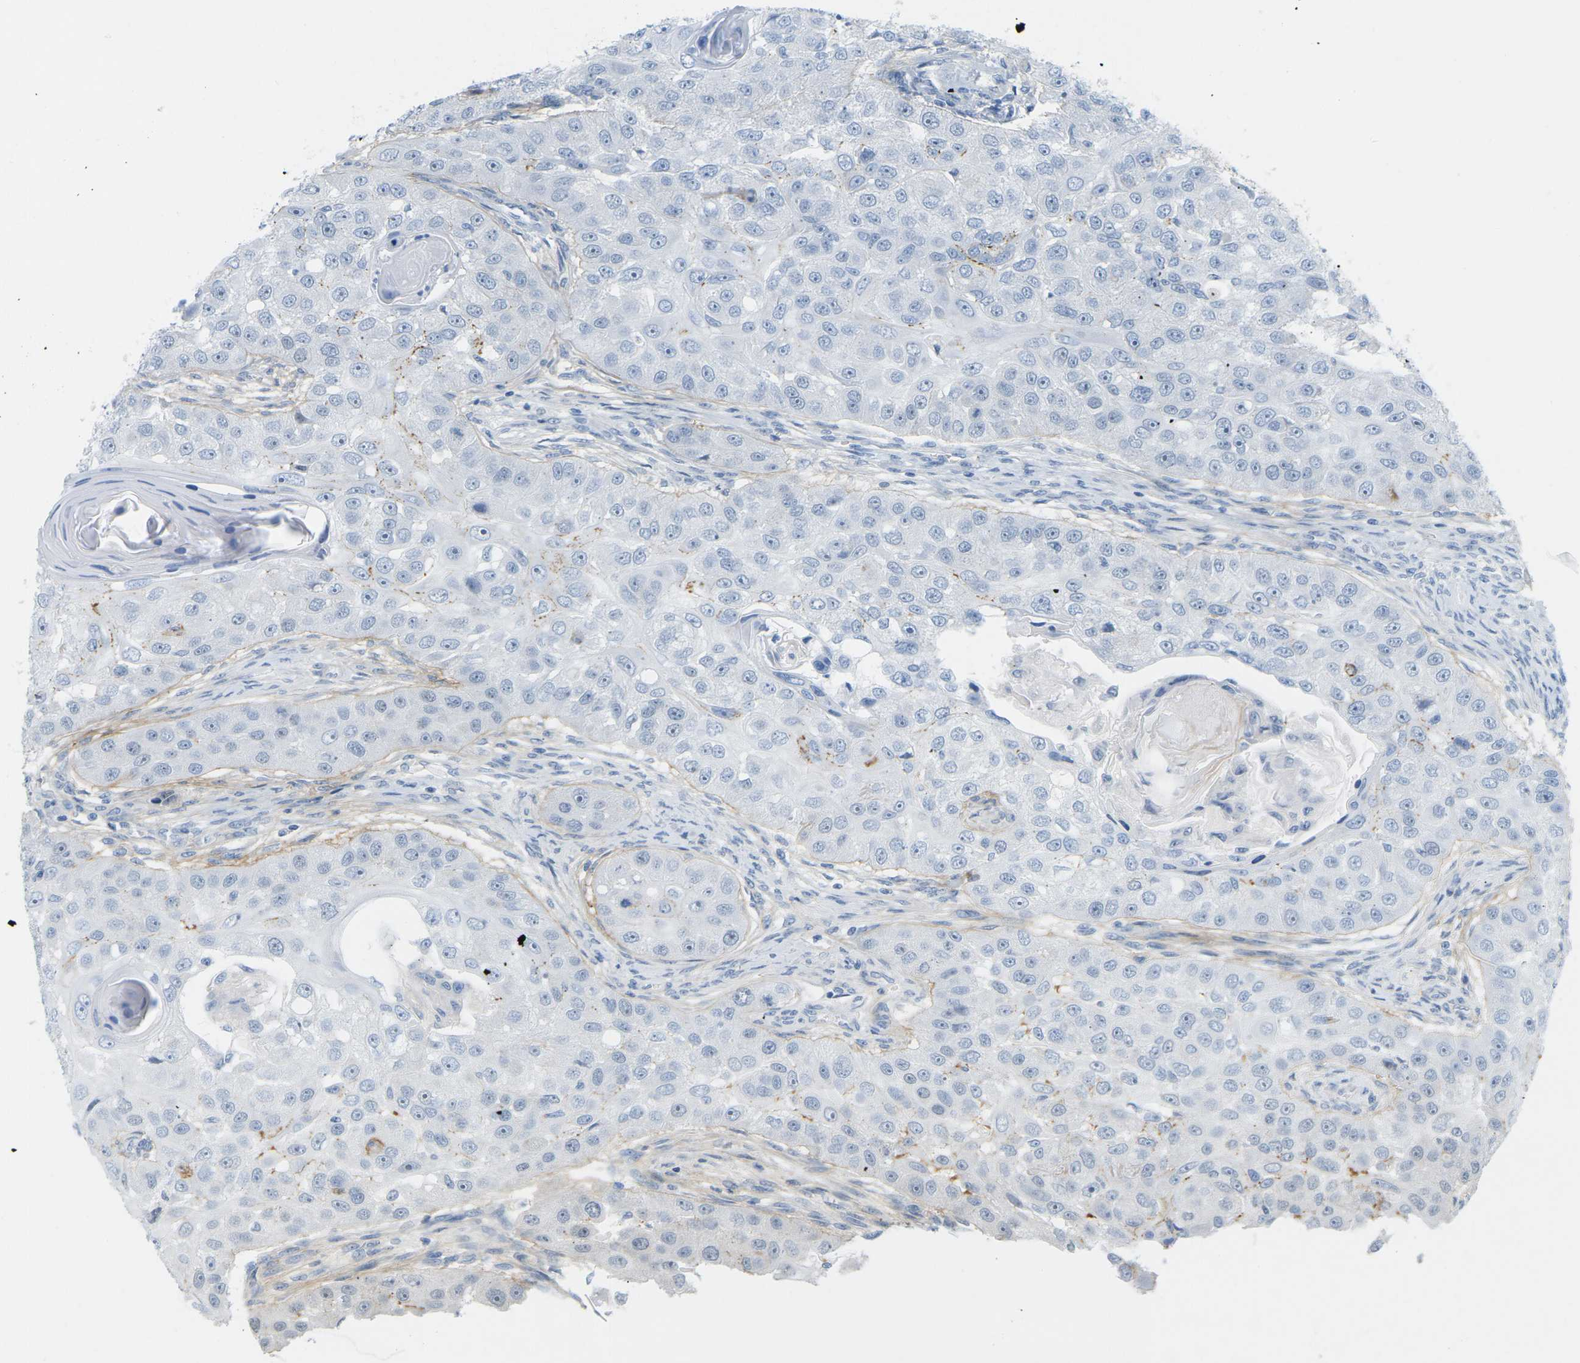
{"staining": {"intensity": "negative", "quantity": "none", "location": "none"}, "tissue": "head and neck cancer", "cell_type": "Tumor cells", "image_type": "cancer", "snomed": [{"axis": "morphology", "description": "Normal tissue, NOS"}, {"axis": "morphology", "description": "Squamous cell carcinoma, NOS"}, {"axis": "topography", "description": "Skeletal muscle"}, {"axis": "topography", "description": "Head-Neck"}], "caption": "Immunohistochemical staining of human head and neck squamous cell carcinoma displays no significant staining in tumor cells.", "gene": "HLTF", "patient": {"sex": "male", "age": 51}}